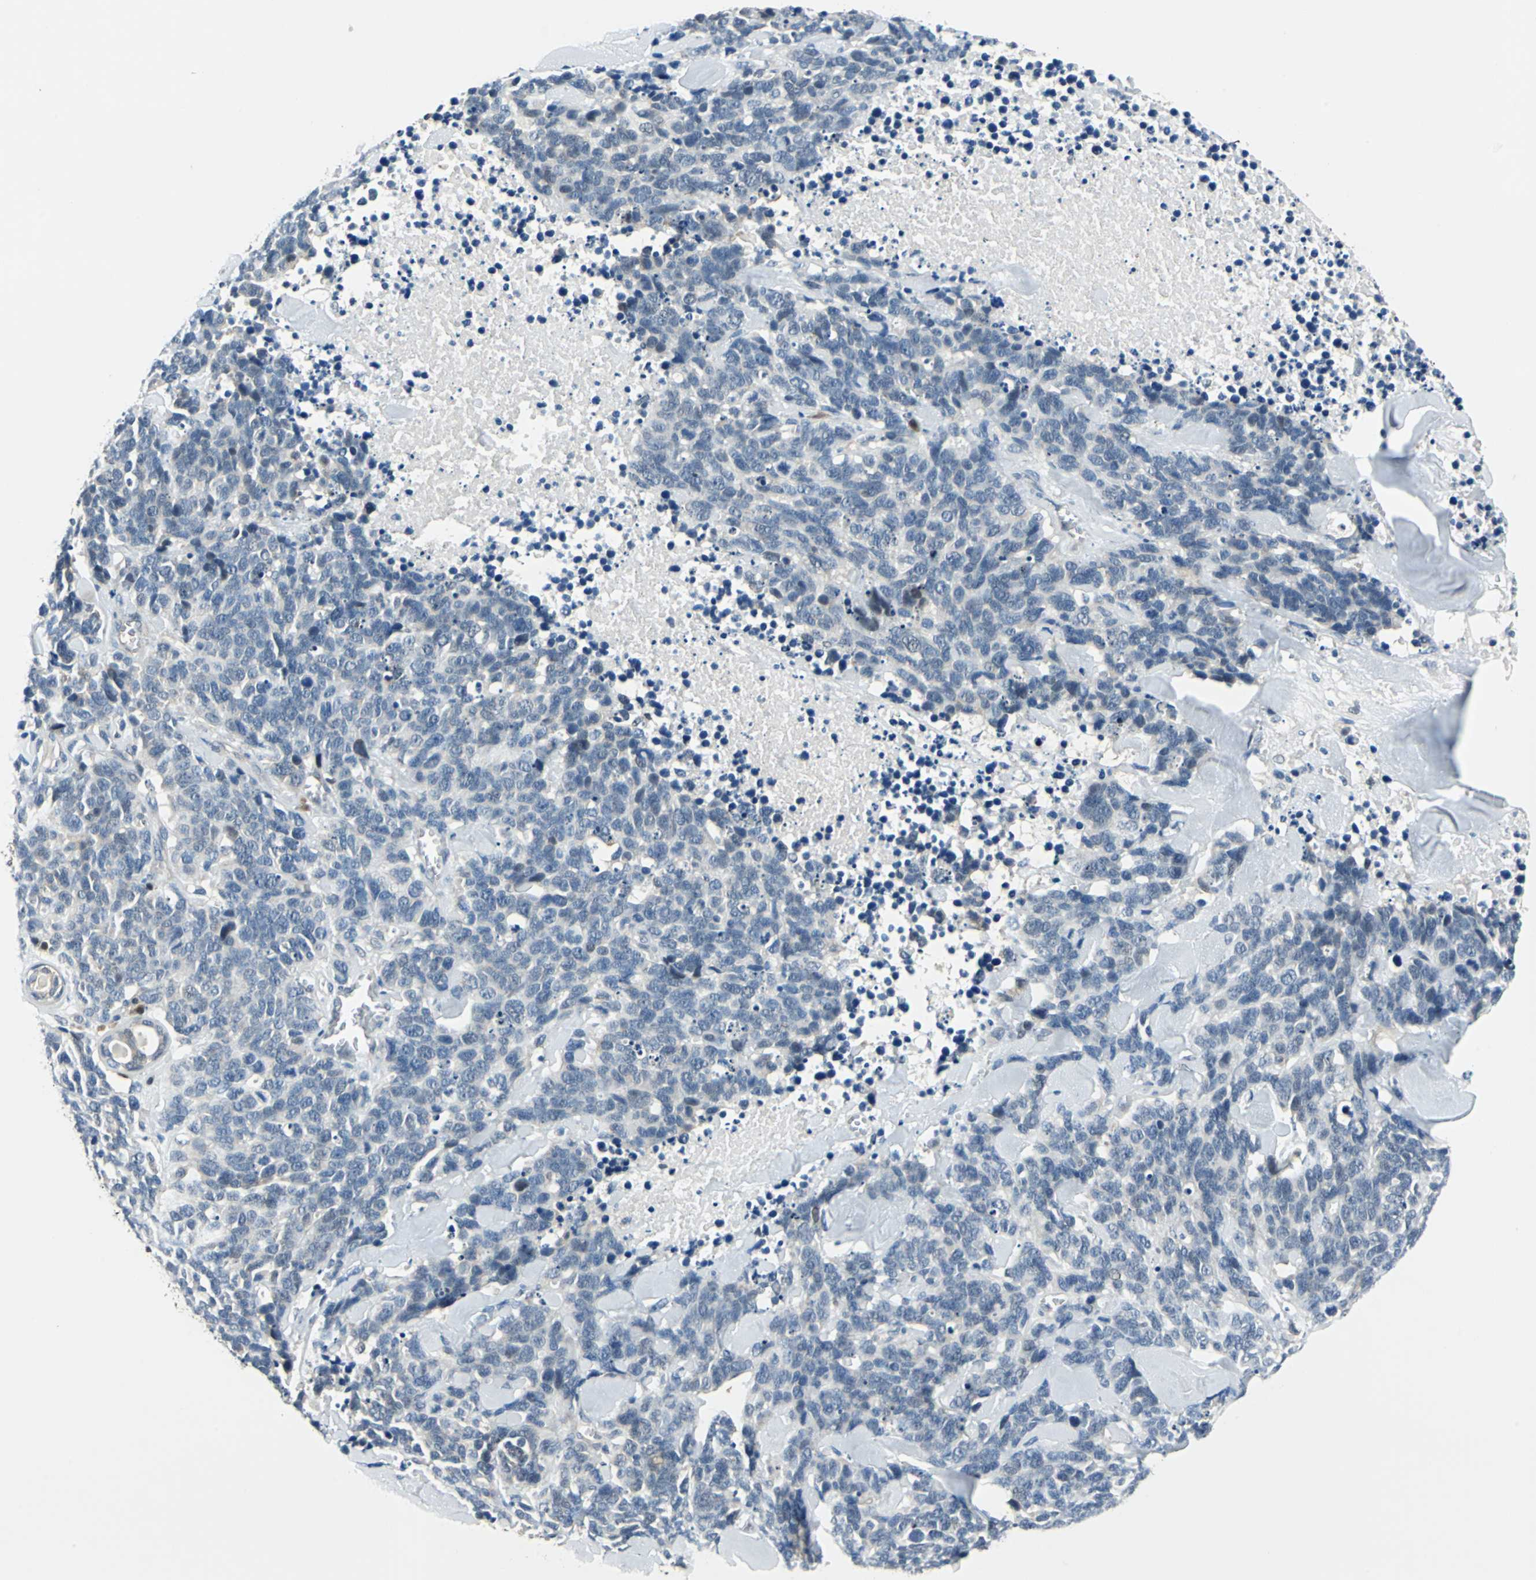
{"staining": {"intensity": "negative", "quantity": "none", "location": "none"}, "tissue": "lung cancer", "cell_type": "Tumor cells", "image_type": "cancer", "snomed": [{"axis": "morphology", "description": "Neoplasm, malignant, NOS"}, {"axis": "topography", "description": "Lung"}], "caption": "High magnification brightfield microscopy of lung cancer stained with DAB (3,3'-diaminobenzidine) (brown) and counterstained with hematoxylin (blue): tumor cells show no significant staining.", "gene": "PSME1", "patient": {"sex": "female", "age": 58}}